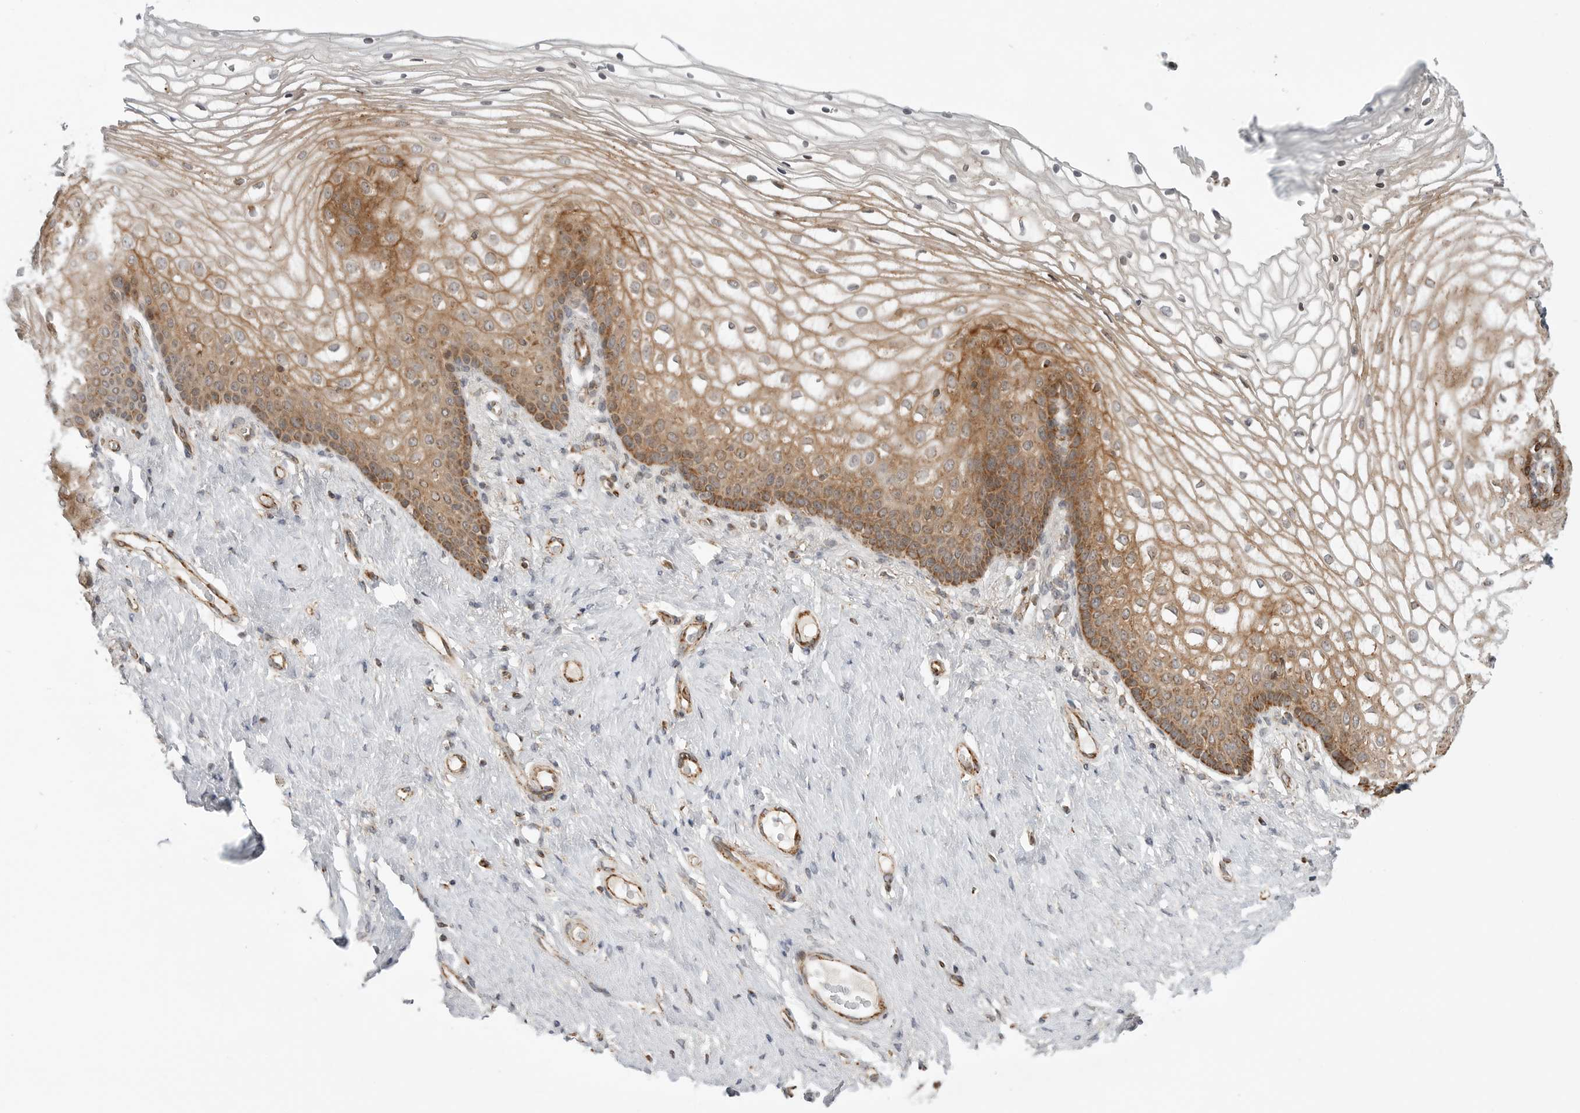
{"staining": {"intensity": "moderate", "quantity": ">75%", "location": "cytoplasmic/membranous"}, "tissue": "vagina", "cell_type": "Squamous epithelial cells", "image_type": "normal", "snomed": [{"axis": "morphology", "description": "Normal tissue, NOS"}, {"axis": "topography", "description": "Vagina"}], "caption": "Immunohistochemical staining of benign vagina exhibits medium levels of moderate cytoplasmic/membranous staining in about >75% of squamous epithelial cells. Using DAB (3,3'-diaminobenzidine) (brown) and hematoxylin (blue) stains, captured at high magnification using brightfield microscopy.", "gene": "PEX2", "patient": {"sex": "female", "age": 60}}